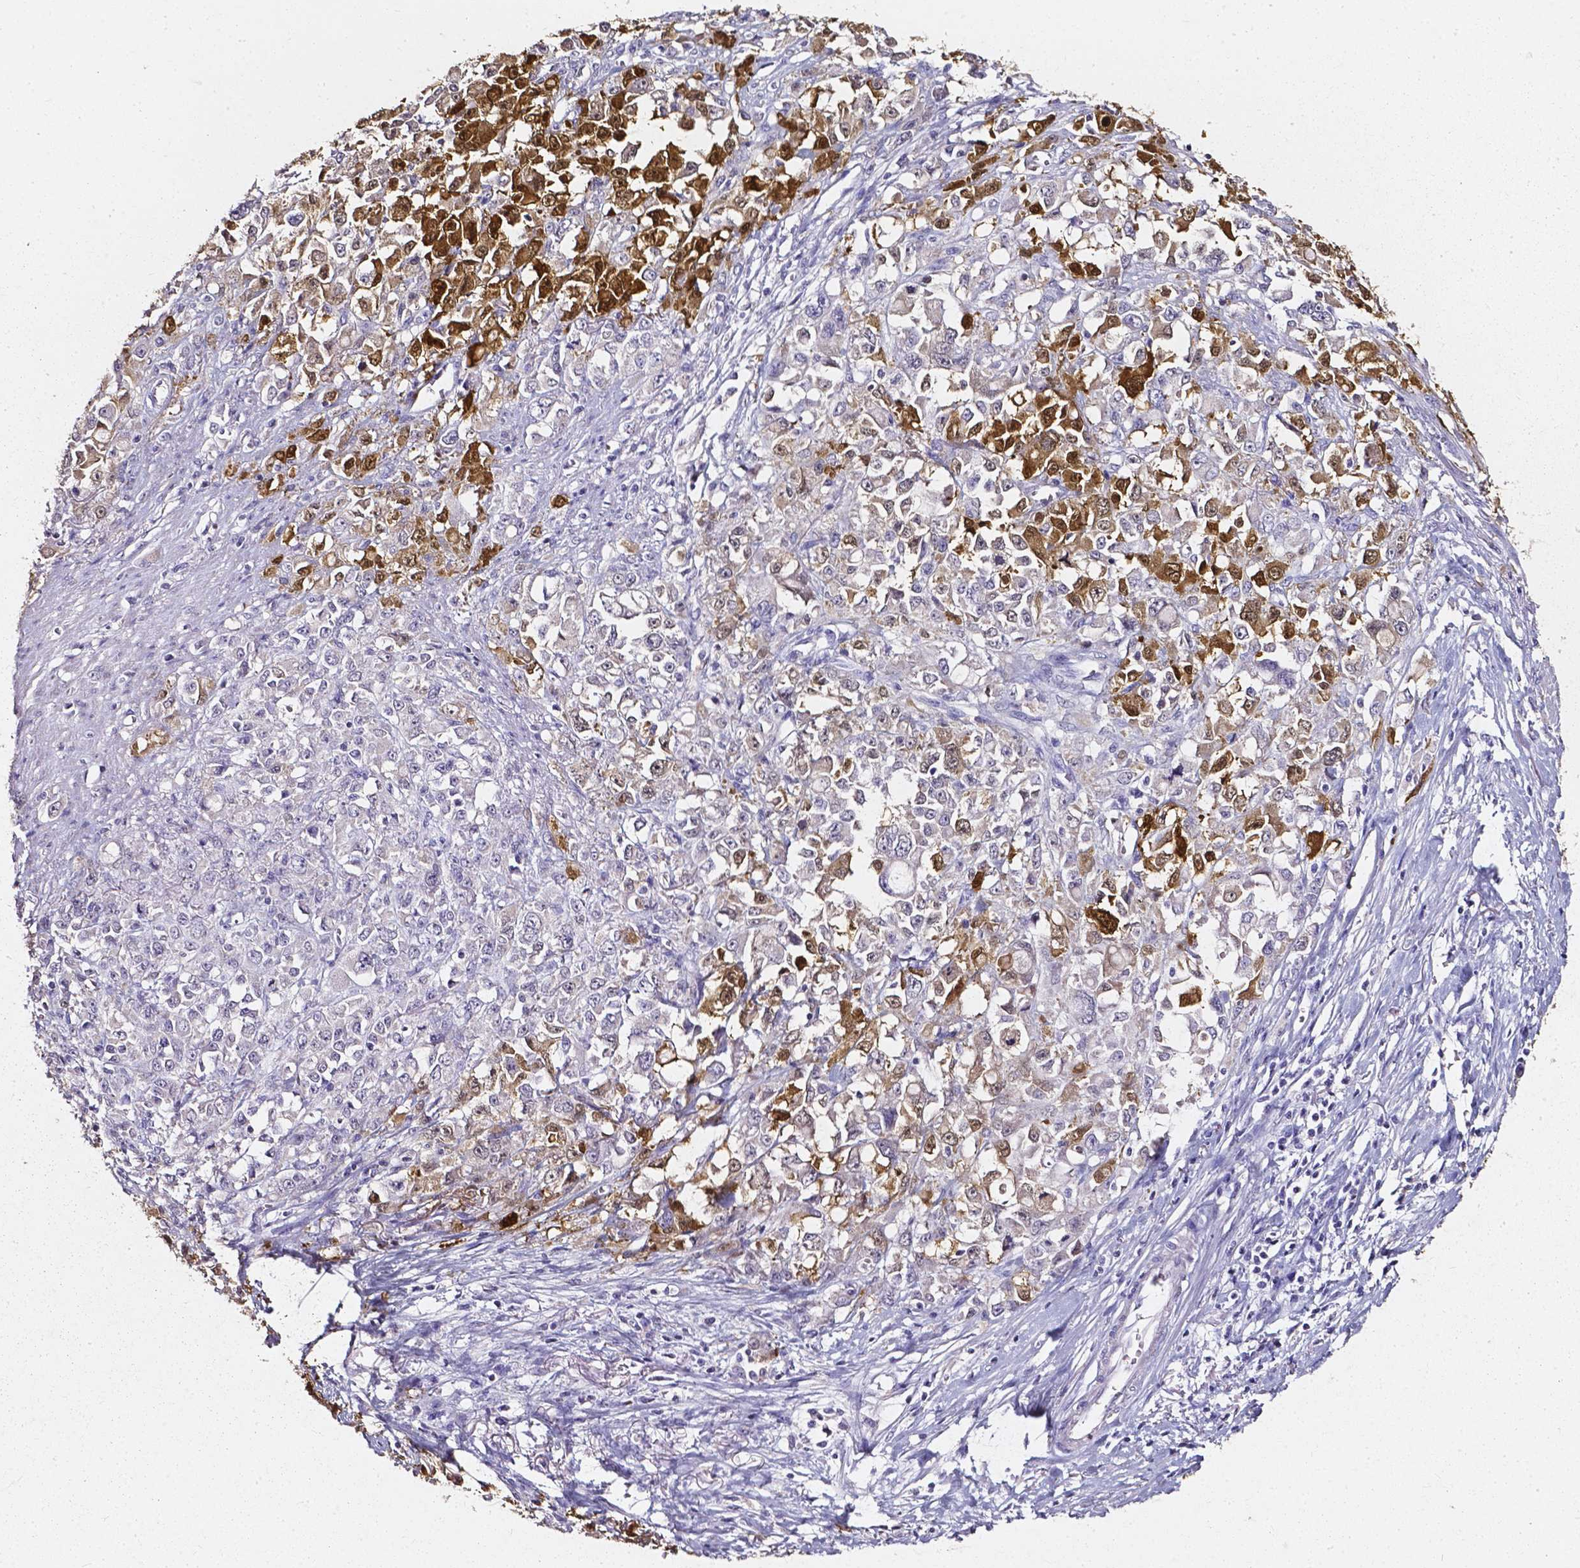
{"staining": {"intensity": "moderate", "quantity": "25%-75%", "location": "cytoplasmic/membranous,nuclear"}, "tissue": "stomach cancer", "cell_type": "Tumor cells", "image_type": "cancer", "snomed": [{"axis": "morphology", "description": "Adenocarcinoma, NOS"}, {"axis": "topography", "description": "Stomach"}], "caption": "Moderate cytoplasmic/membranous and nuclear protein staining is identified in about 25%-75% of tumor cells in adenocarcinoma (stomach). Immunohistochemistry (ihc) stains the protein of interest in brown and the nuclei are stained blue.", "gene": "AKR1B10", "patient": {"sex": "female", "age": 76}}